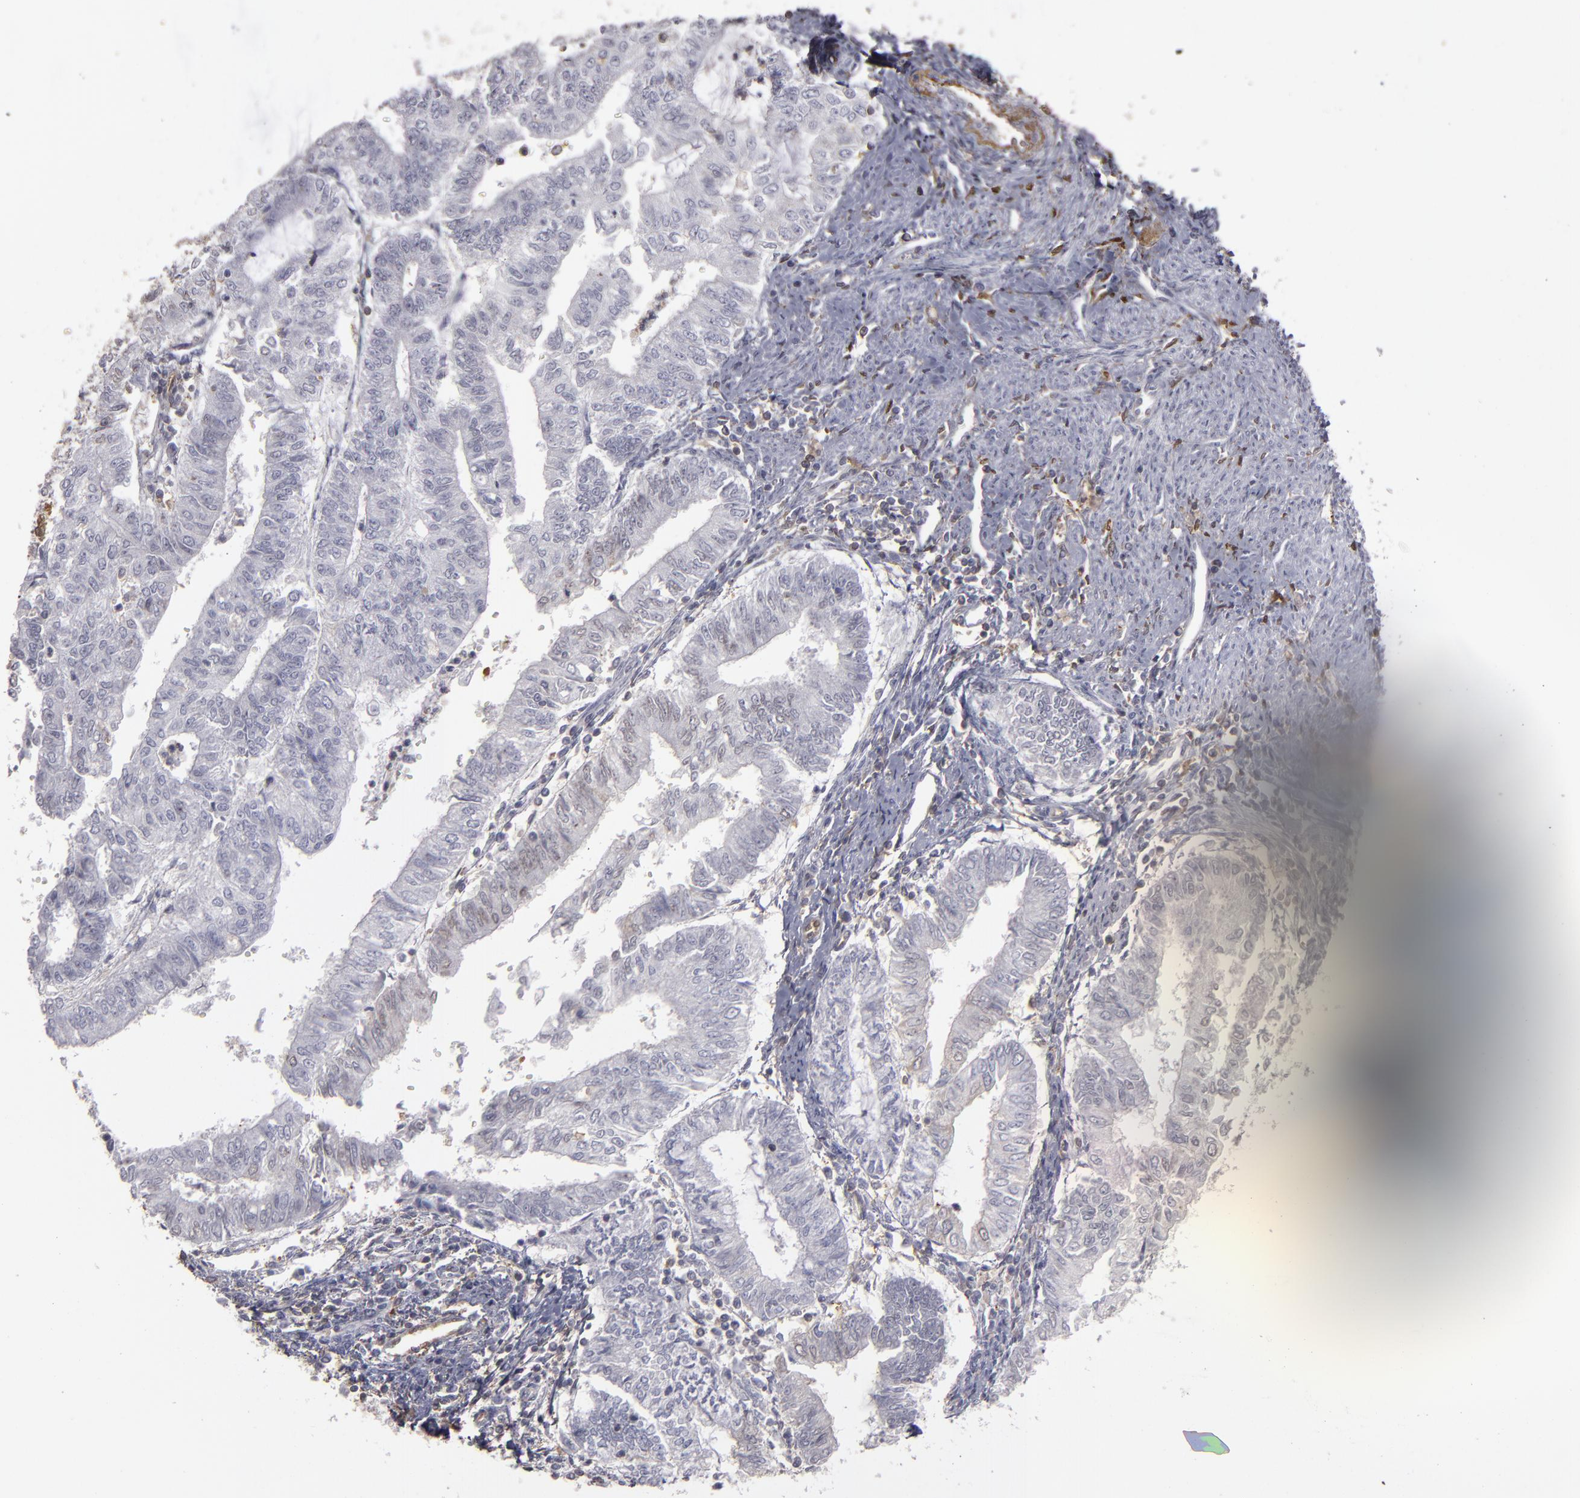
{"staining": {"intensity": "negative", "quantity": "none", "location": "none"}, "tissue": "endometrial cancer", "cell_type": "Tumor cells", "image_type": "cancer", "snomed": [{"axis": "morphology", "description": "Adenocarcinoma, NOS"}, {"axis": "topography", "description": "Endometrium"}], "caption": "Adenocarcinoma (endometrial) stained for a protein using immunohistochemistry (IHC) exhibits no positivity tumor cells.", "gene": "SEMA3G", "patient": {"sex": "female", "age": 66}}